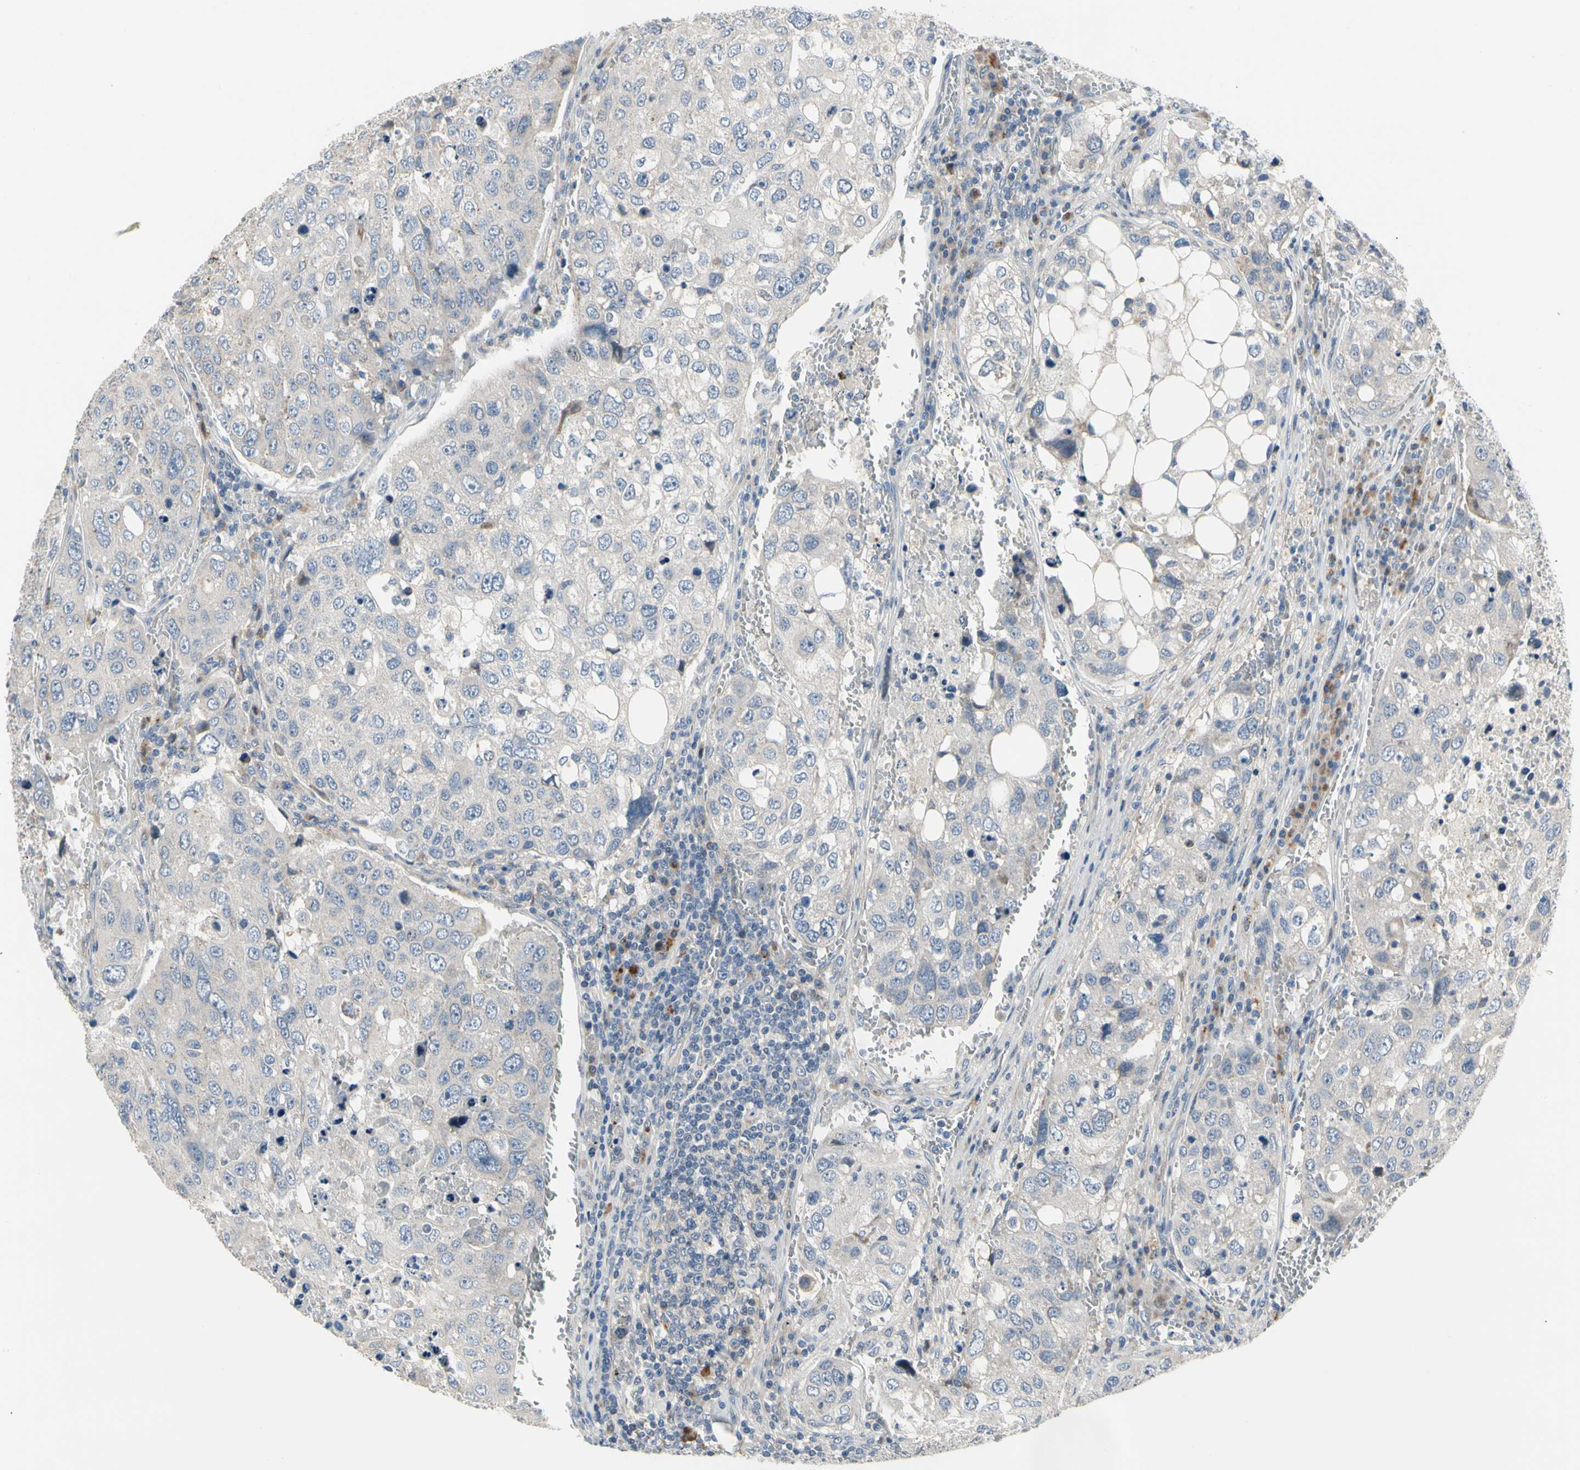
{"staining": {"intensity": "negative", "quantity": "none", "location": "none"}, "tissue": "urothelial cancer", "cell_type": "Tumor cells", "image_type": "cancer", "snomed": [{"axis": "morphology", "description": "Urothelial carcinoma, High grade"}, {"axis": "topography", "description": "Lymph node"}, {"axis": "topography", "description": "Urinary bladder"}], "caption": "An image of urothelial cancer stained for a protein shows no brown staining in tumor cells.", "gene": "NFASC", "patient": {"sex": "male", "age": 51}}